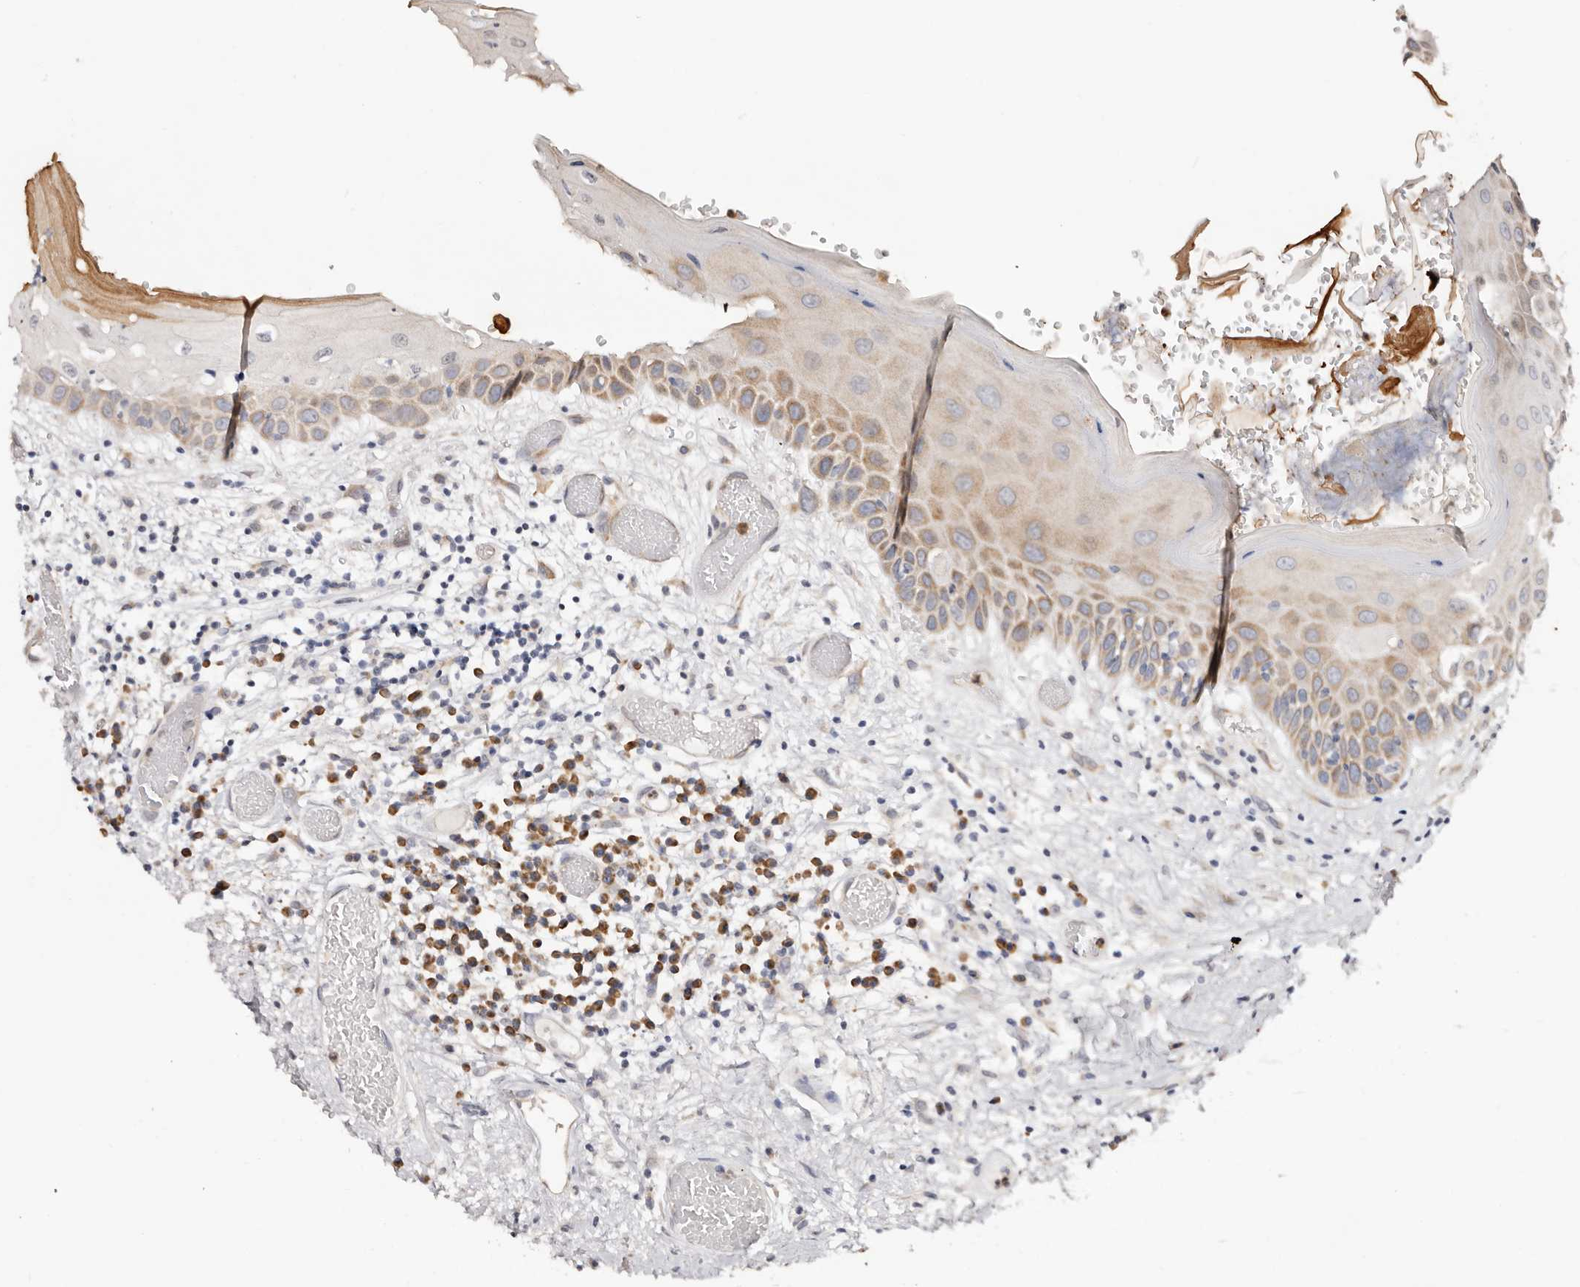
{"staining": {"intensity": "moderate", "quantity": ">75%", "location": "cytoplasmic/membranous"}, "tissue": "oral mucosa", "cell_type": "Squamous epithelial cells", "image_type": "normal", "snomed": [{"axis": "morphology", "description": "Normal tissue, NOS"}, {"axis": "topography", "description": "Oral tissue"}], "caption": "This photomicrograph displays immunohistochemistry staining of benign oral mucosa, with medium moderate cytoplasmic/membranous expression in about >75% of squamous epithelial cells.", "gene": "BCL2L15", "patient": {"sex": "female", "age": 76}}